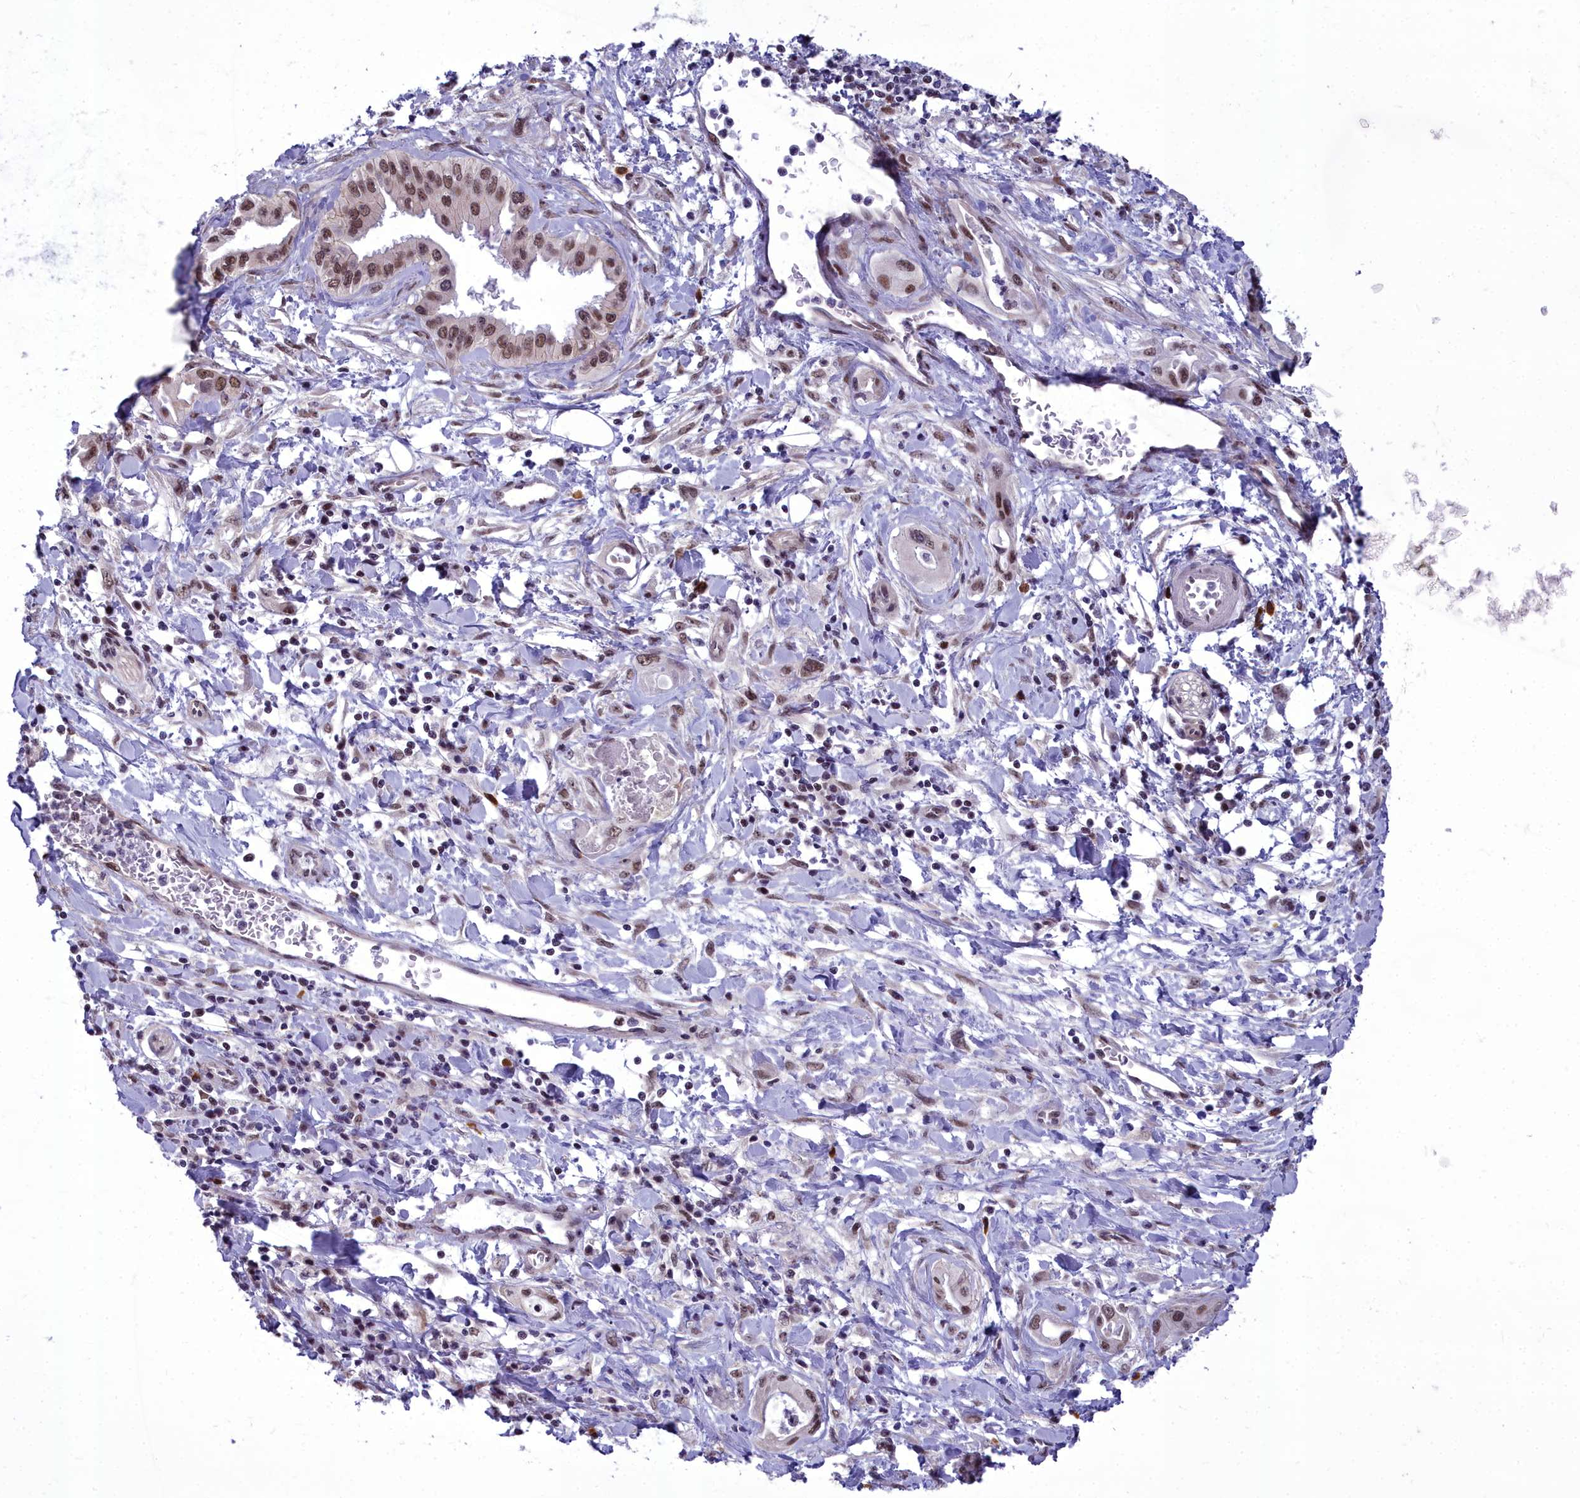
{"staining": {"intensity": "moderate", "quantity": ">75%", "location": "nuclear"}, "tissue": "pancreatic cancer", "cell_type": "Tumor cells", "image_type": "cancer", "snomed": [{"axis": "morphology", "description": "Adenocarcinoma, NOS"}, {"axis": "topography", "description": "Pancreas"}], "caption": "Immunohistochemistry (IHC) (DAB) staining of pancreatic cancer exhibits moderate nuclear protein staining in about >75% of tumor cells.", "gene": "CEACAM19", "patient": {"sex": "female", "age": 77}}